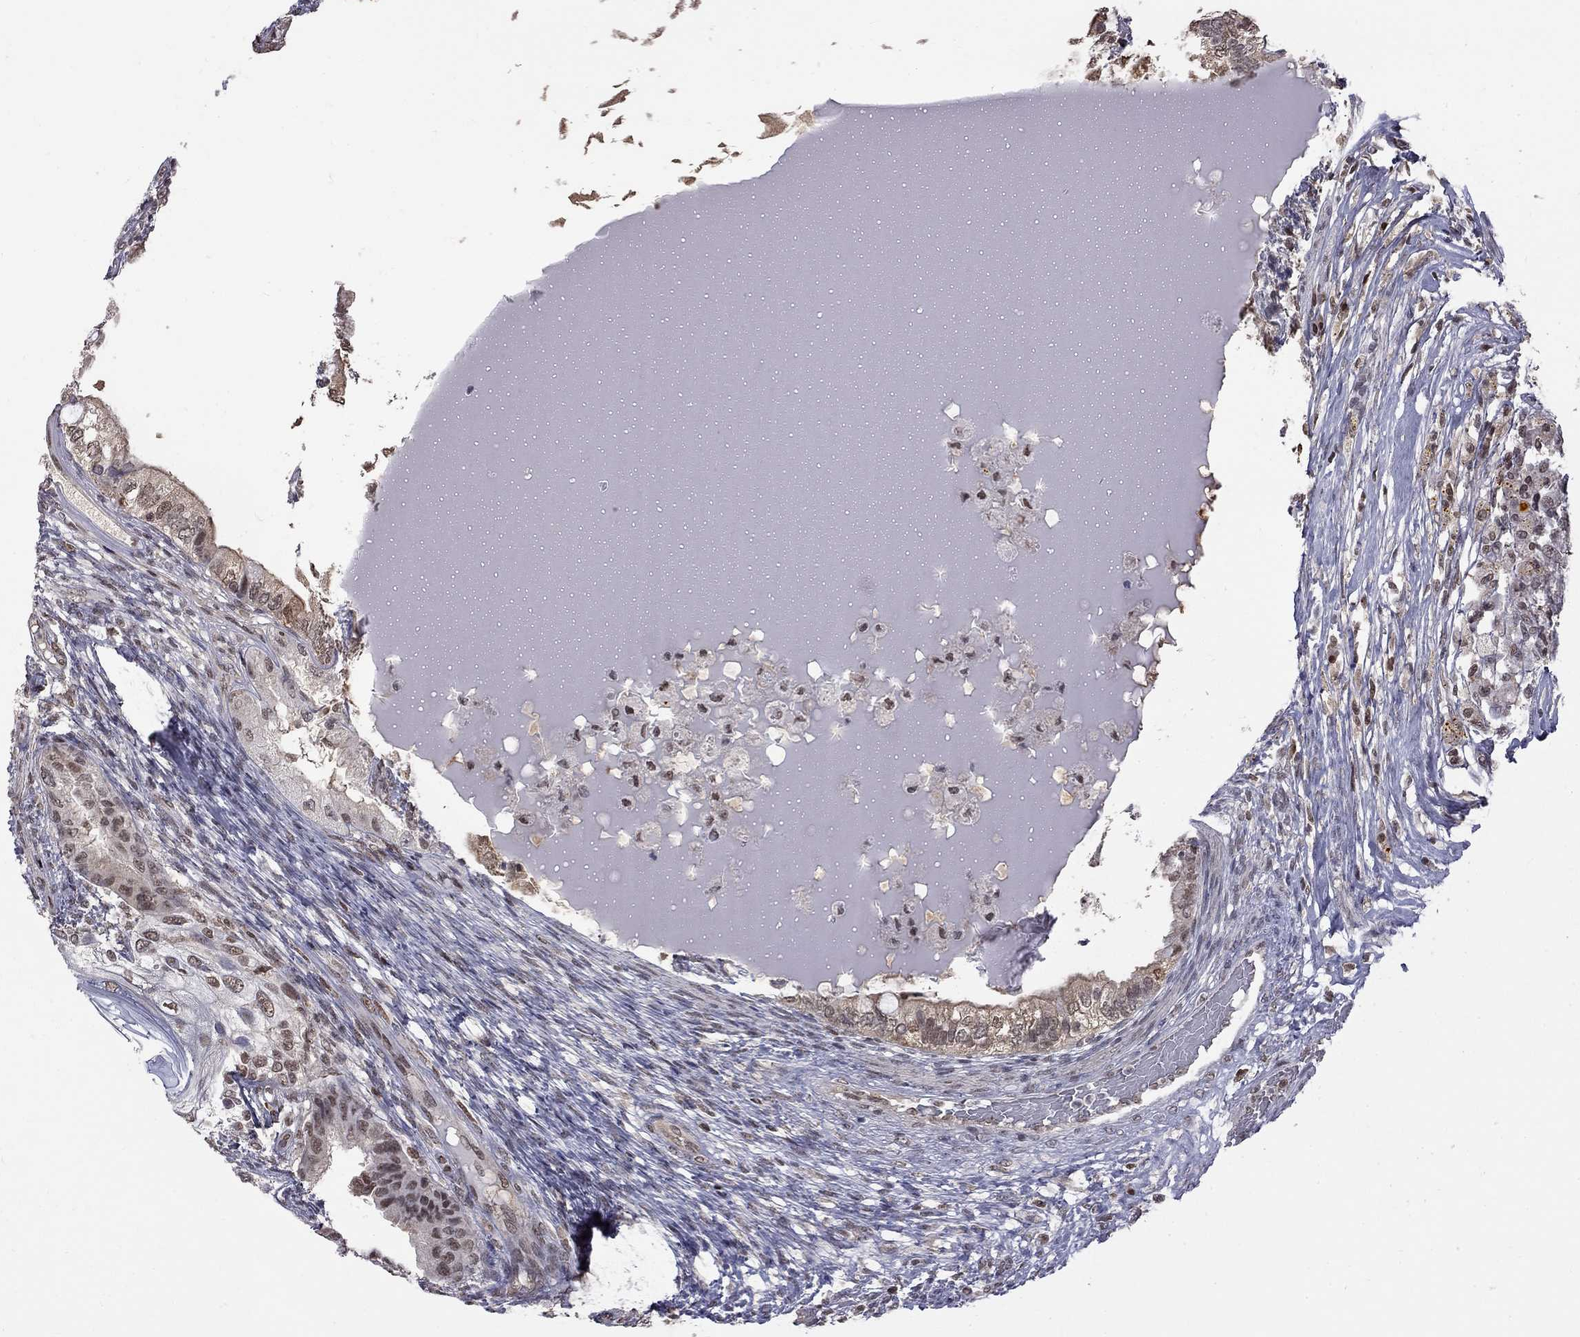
{"staining": {"intensity": "weak", "quantity": "<25%", "location": "nuclear"}, "tissue": "testis cancer", "cell_type": "Tumor cells", "image_type": "cancer", "snomed": [{"axis": "morphology", "description": "Seminoma, NOS"}, {"axis": "morphology", "description": "Carcinoma, Embryonal, NOS"}, {"axis": "topography", "description": "Testis"}], "caption": "Testis cancer stained for a protein using immunohistochemistry displays no staining tumor cells.", "gene": "RFWD3", "patient": {"sex": "male", "age": 41}}